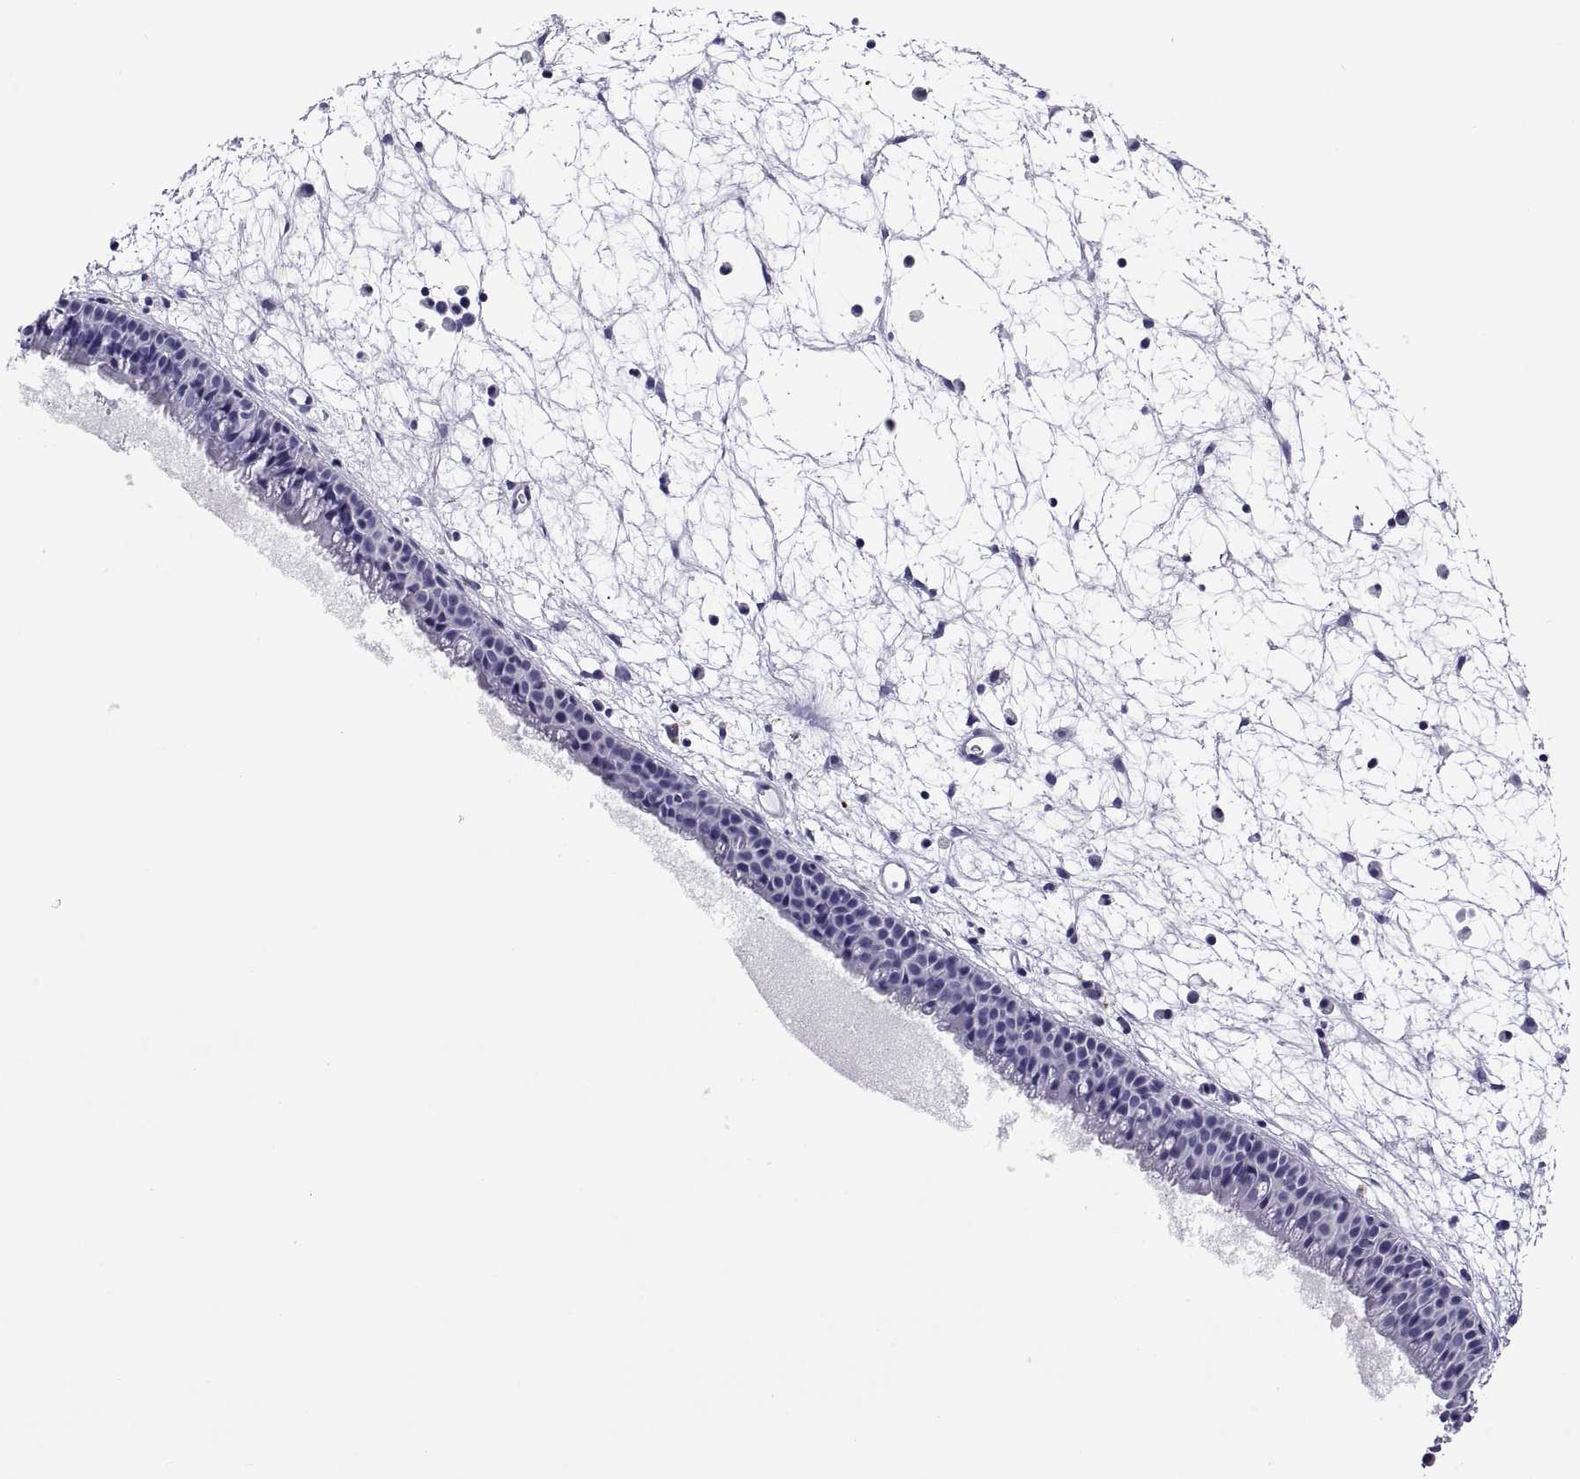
{"staining": {"intensity": "negative", "quantity": "none", "location": "none"}, "tissue": "nasopharynx", "cell_type": "Respiratory epithelial cells", "image_type": "normal", "snomed": [{"axis": "morphology", "description": "Normal tissue, NOS"}, {"axis": "topography", "description": "Nasopharynx"}], "caption": "Immunohistochemistry histopathology image of unremarkable human nasopharynx stained for a protein (brown), which exhibits no staining in respiratory epithelial cells. Brightfield microscopy of immunohistochemistry stained with DAB (3,3'-diaminobenzidine) (brown) and hematoxylin (blue), captured at high magnification.", "gene": "QRICH2", "patient": {"sex": "male", "age": 61}}